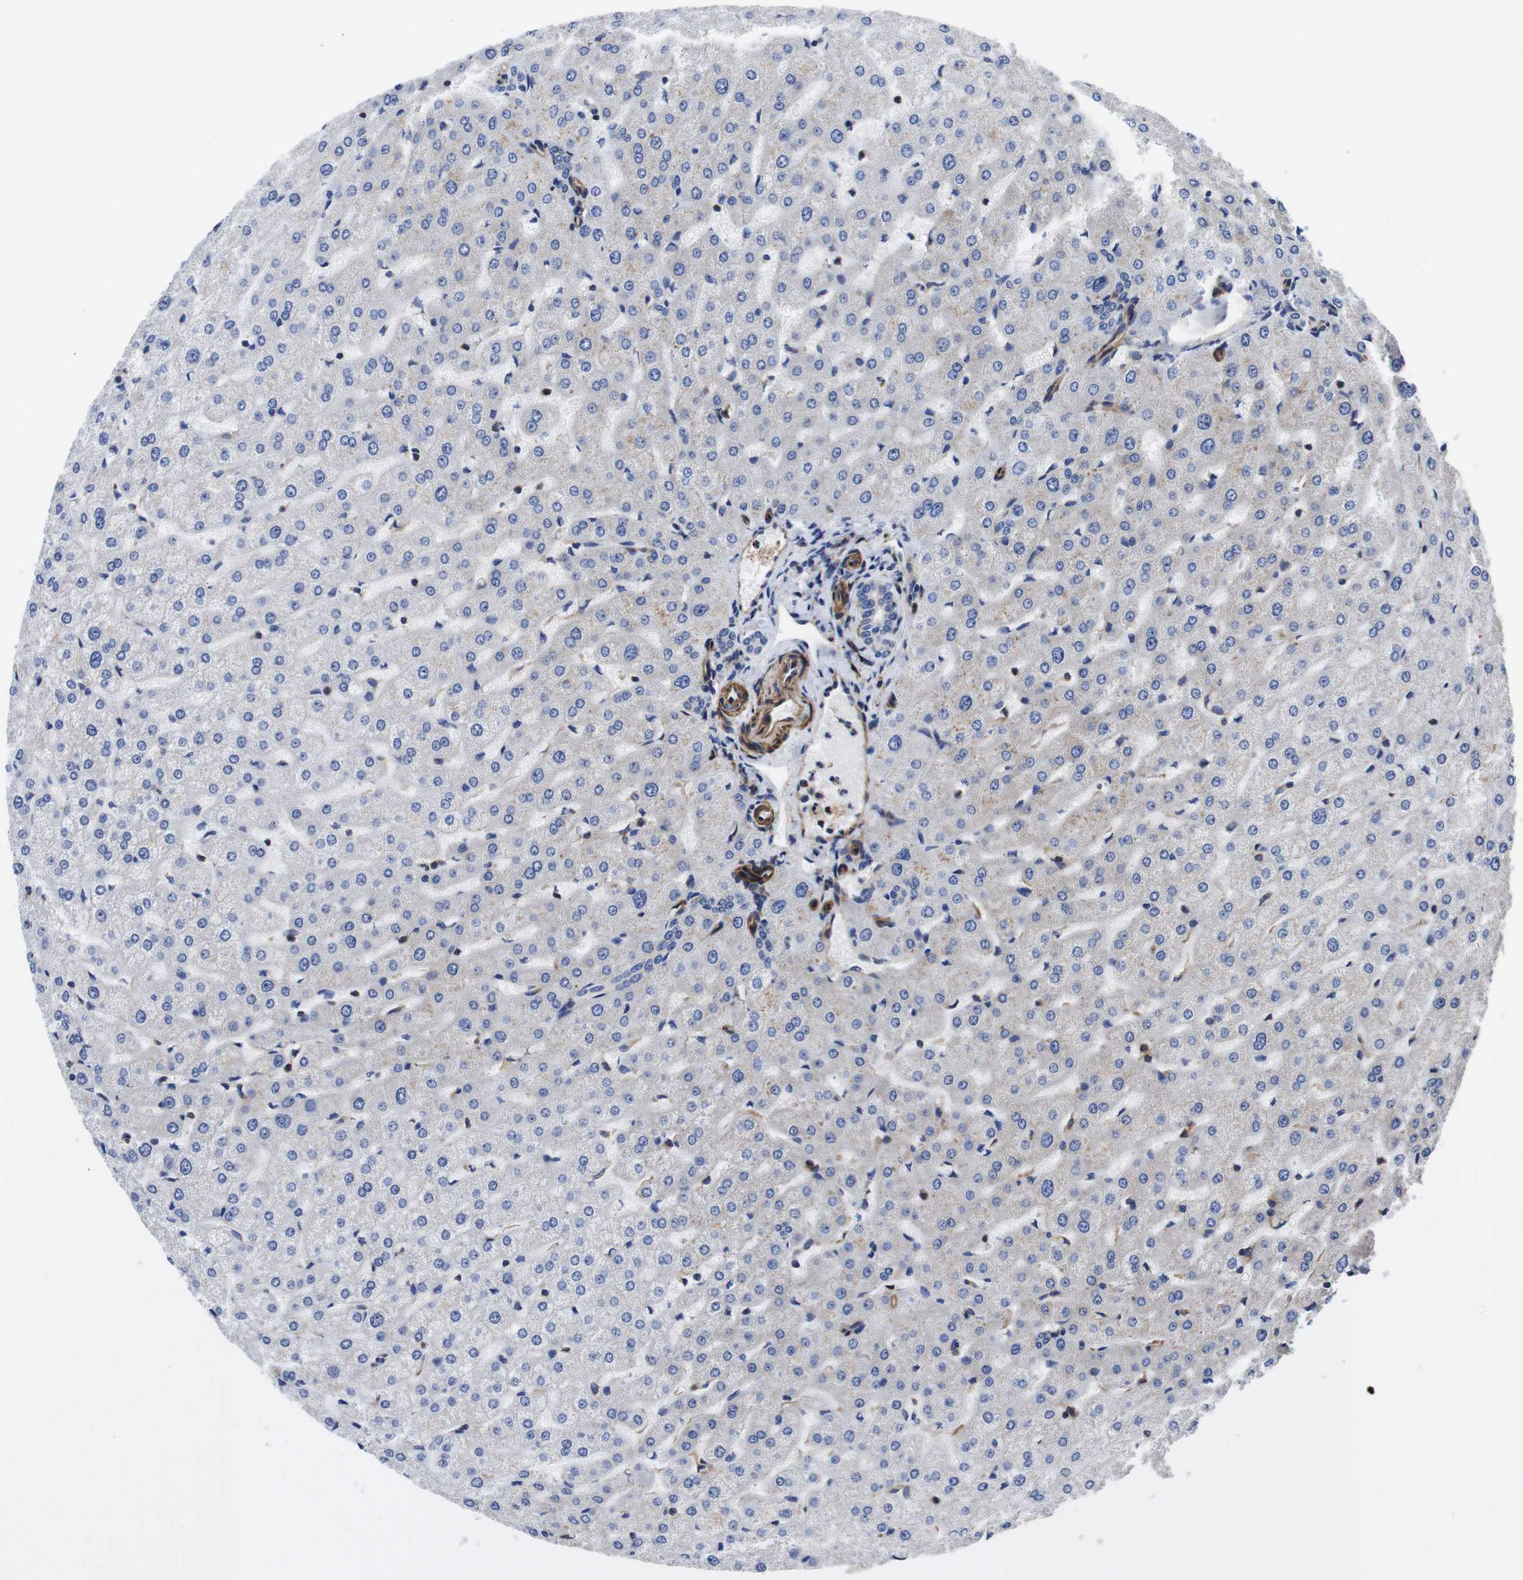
{"staining": {"intensity": "negative", "quantity": "none", "location": "none"}, "tissue": "liver", "cell_type": "Cholangiocytes", "image_type": "normal", "snomed": [{"axis": "morphology", "description": "Normal tissue, NOS"}, {"axis": "morphology", "description": "Fibrosis, NOS"}, {"axis": "topography", "description": "Liver"}], "caption": "Immunohistochemical staining of unremarkable human liver exhibits no significant expression in cholangiocytes.", "gene": "GPR4", "patient": {"sex": "female", "age": 29}}